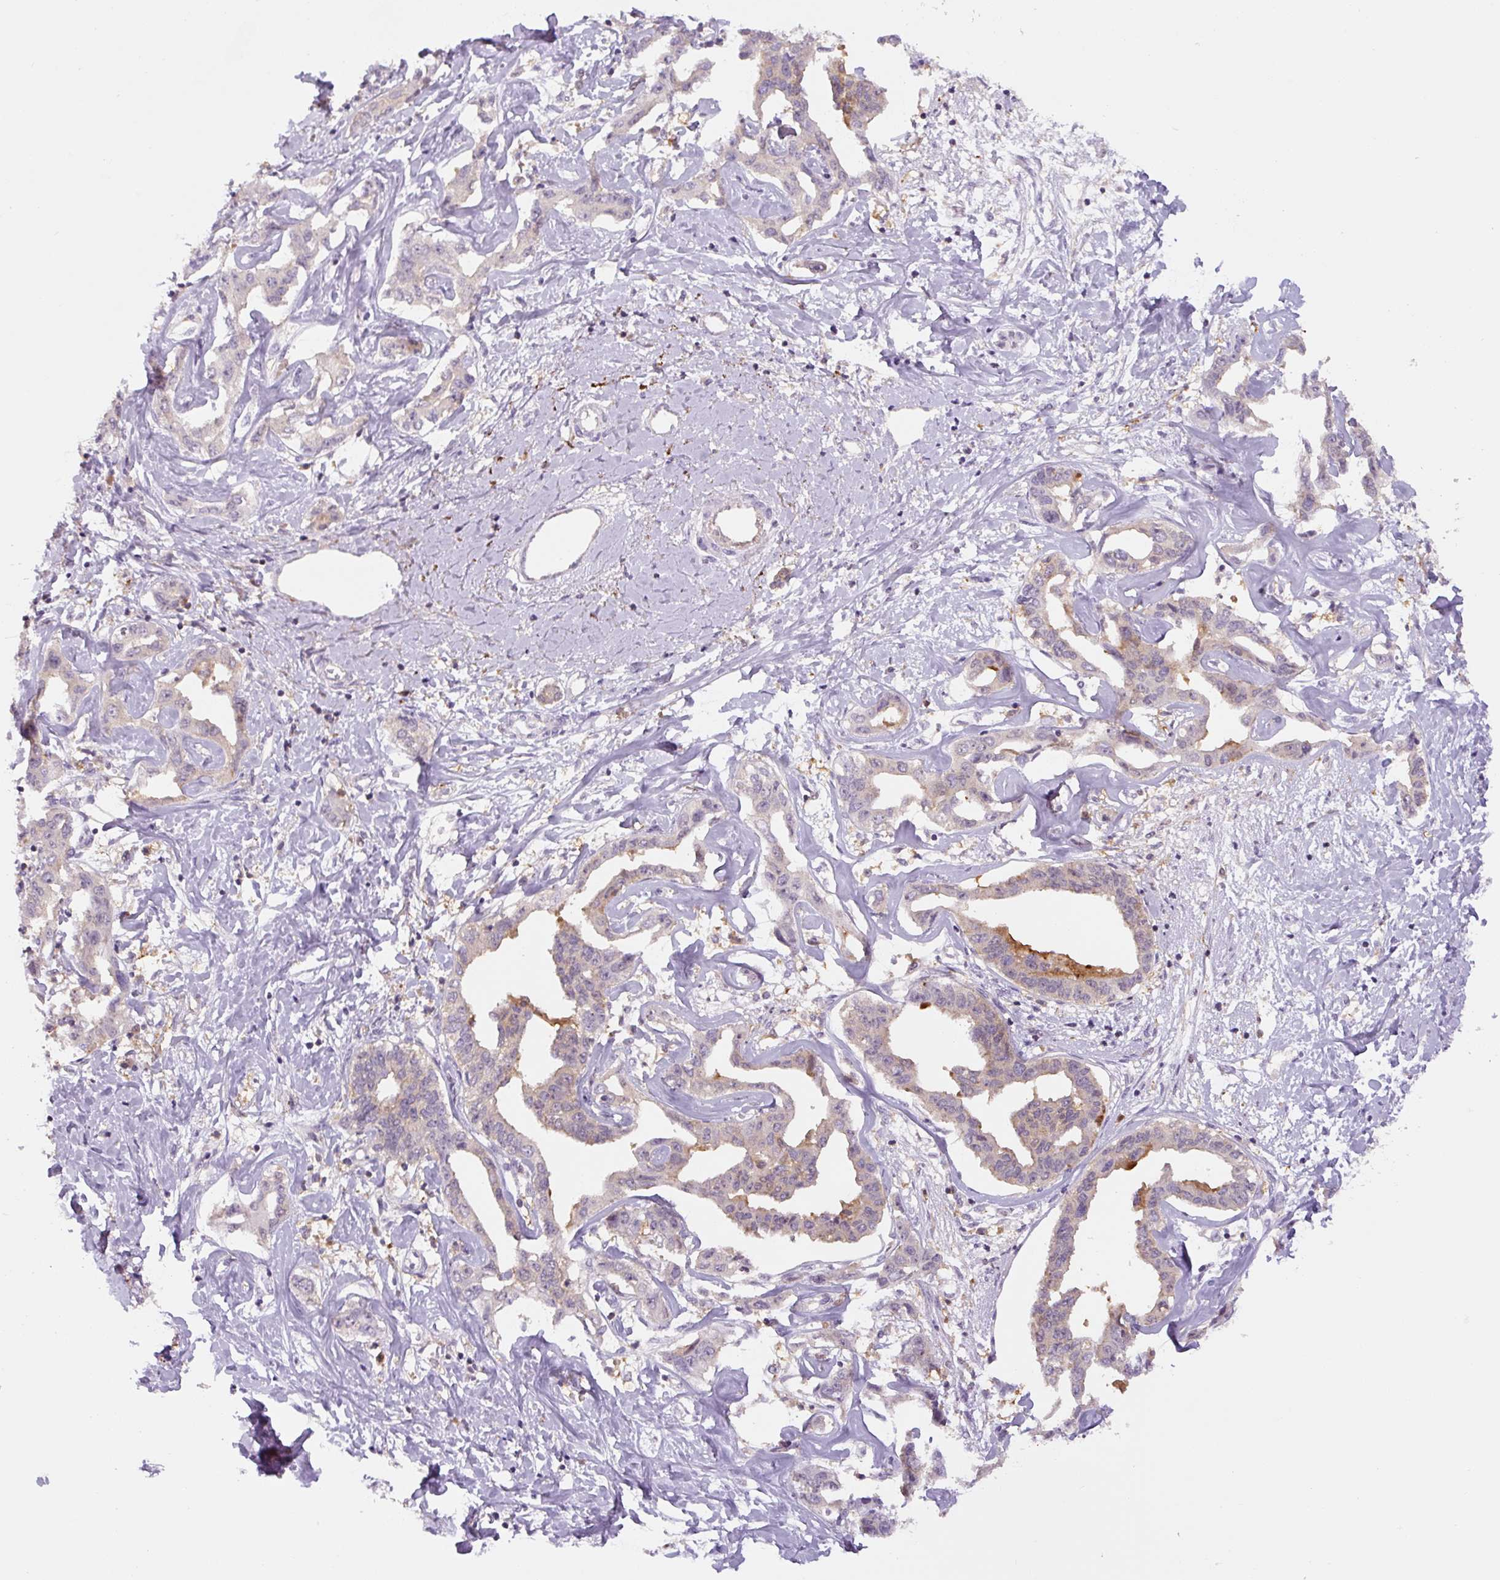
{"staining": {"intensity": "moderate", "quantity": "<25%", "location": "cytoplasmic/membranous"}, "tissue": "liver cancer", "cell_type": "Tumor cells", "image_type": "cancer", "snomed": [{"axis": "morphology", "description": "Cholangiocarcinoma"}, {"axis": "topography", "description": "Liver"}], "caption": "Liver cancer tissue displays moderate cytoplasmic/membranous positivity in about <25% of tumor cells", "gene": "SPSB2", "patient": {"sex": "male", "age": 59}}